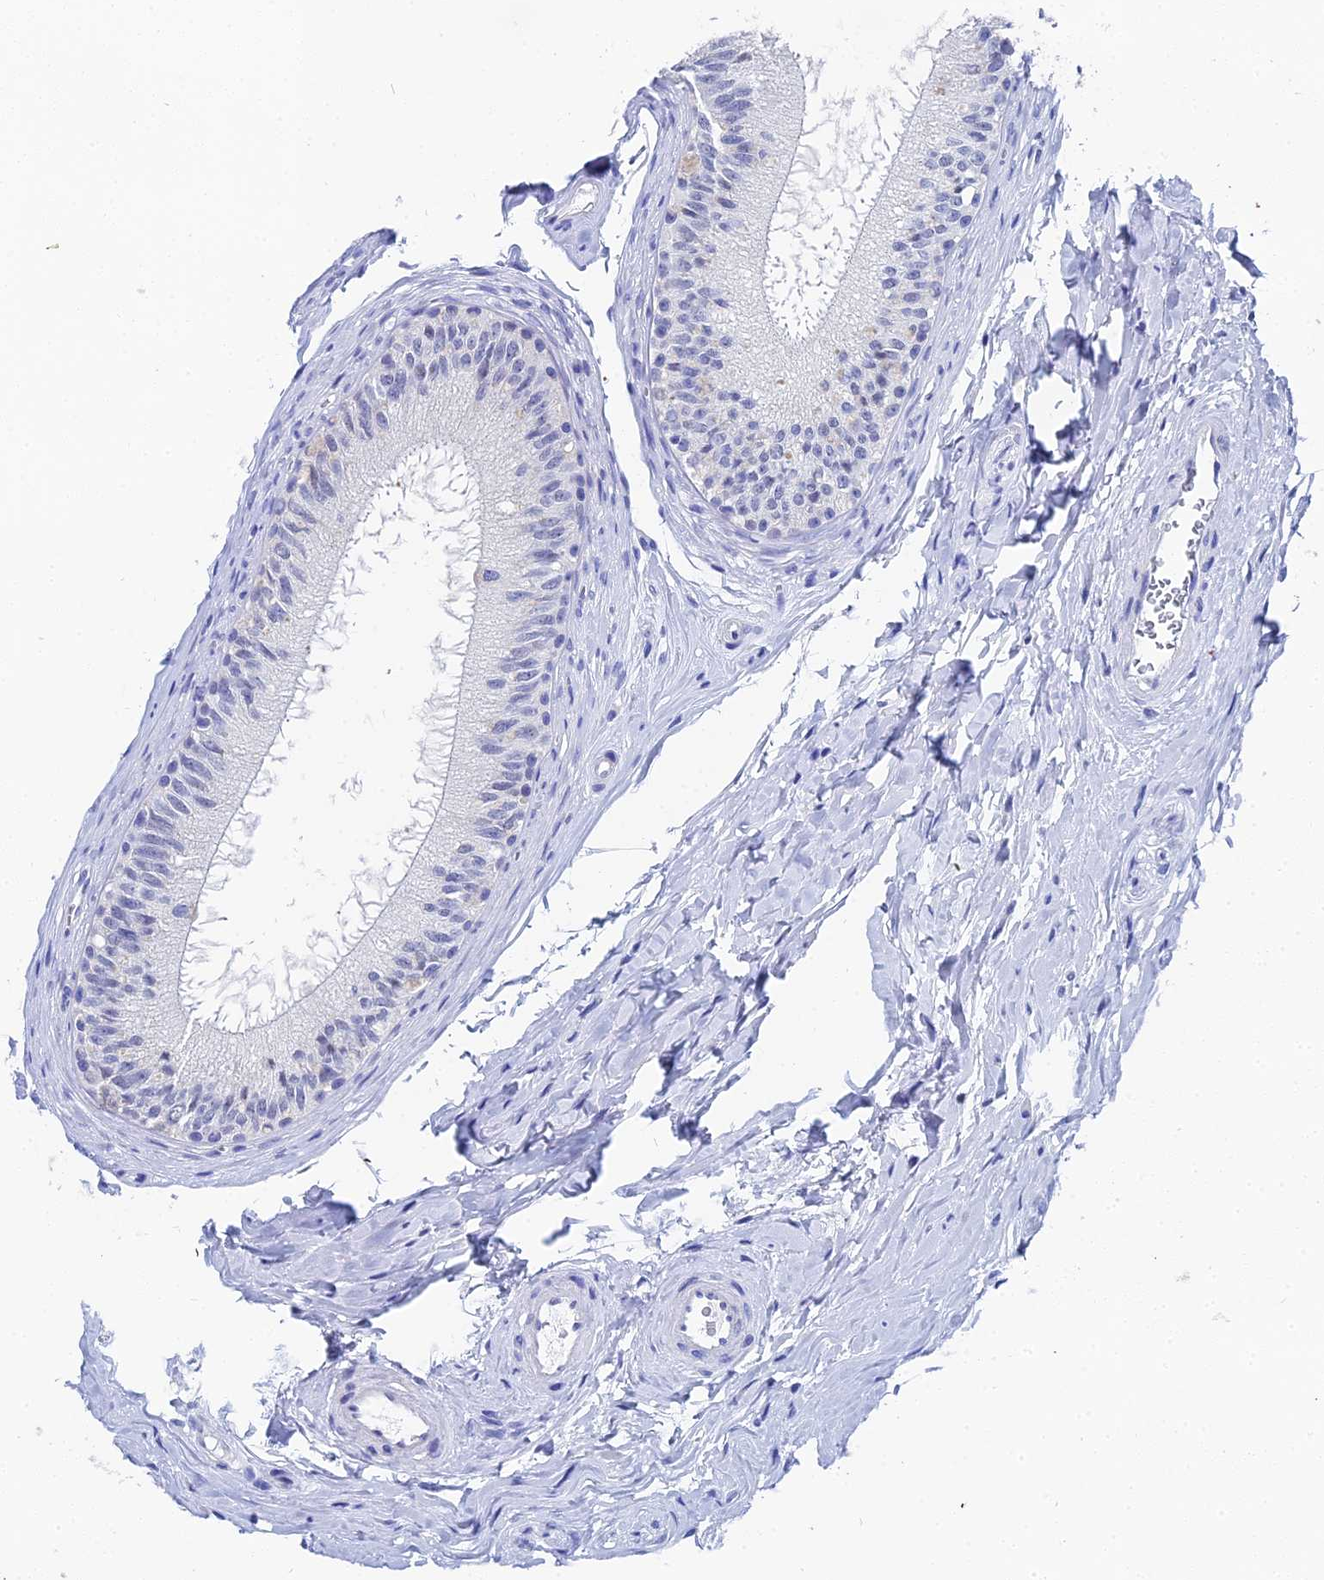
{"staining": {"intensity": "weak", "quantity": "<25%", "location": "nuclear"}, "tissue": "epididymis", "cell_type": "Glandular cells", "image_type": "normal", "snomed": [{"axis": "morphology", "description": "Normal tissue, NOS"}, {"axis": "topography", "description": "Epididymis"}], "caption": "DAB immunohistochemical staining of unremarkable human epididymis reveals no significant staining in glandular cells.", "gene": "OCM2", "patient": {"sex": "male", "age": 33}}